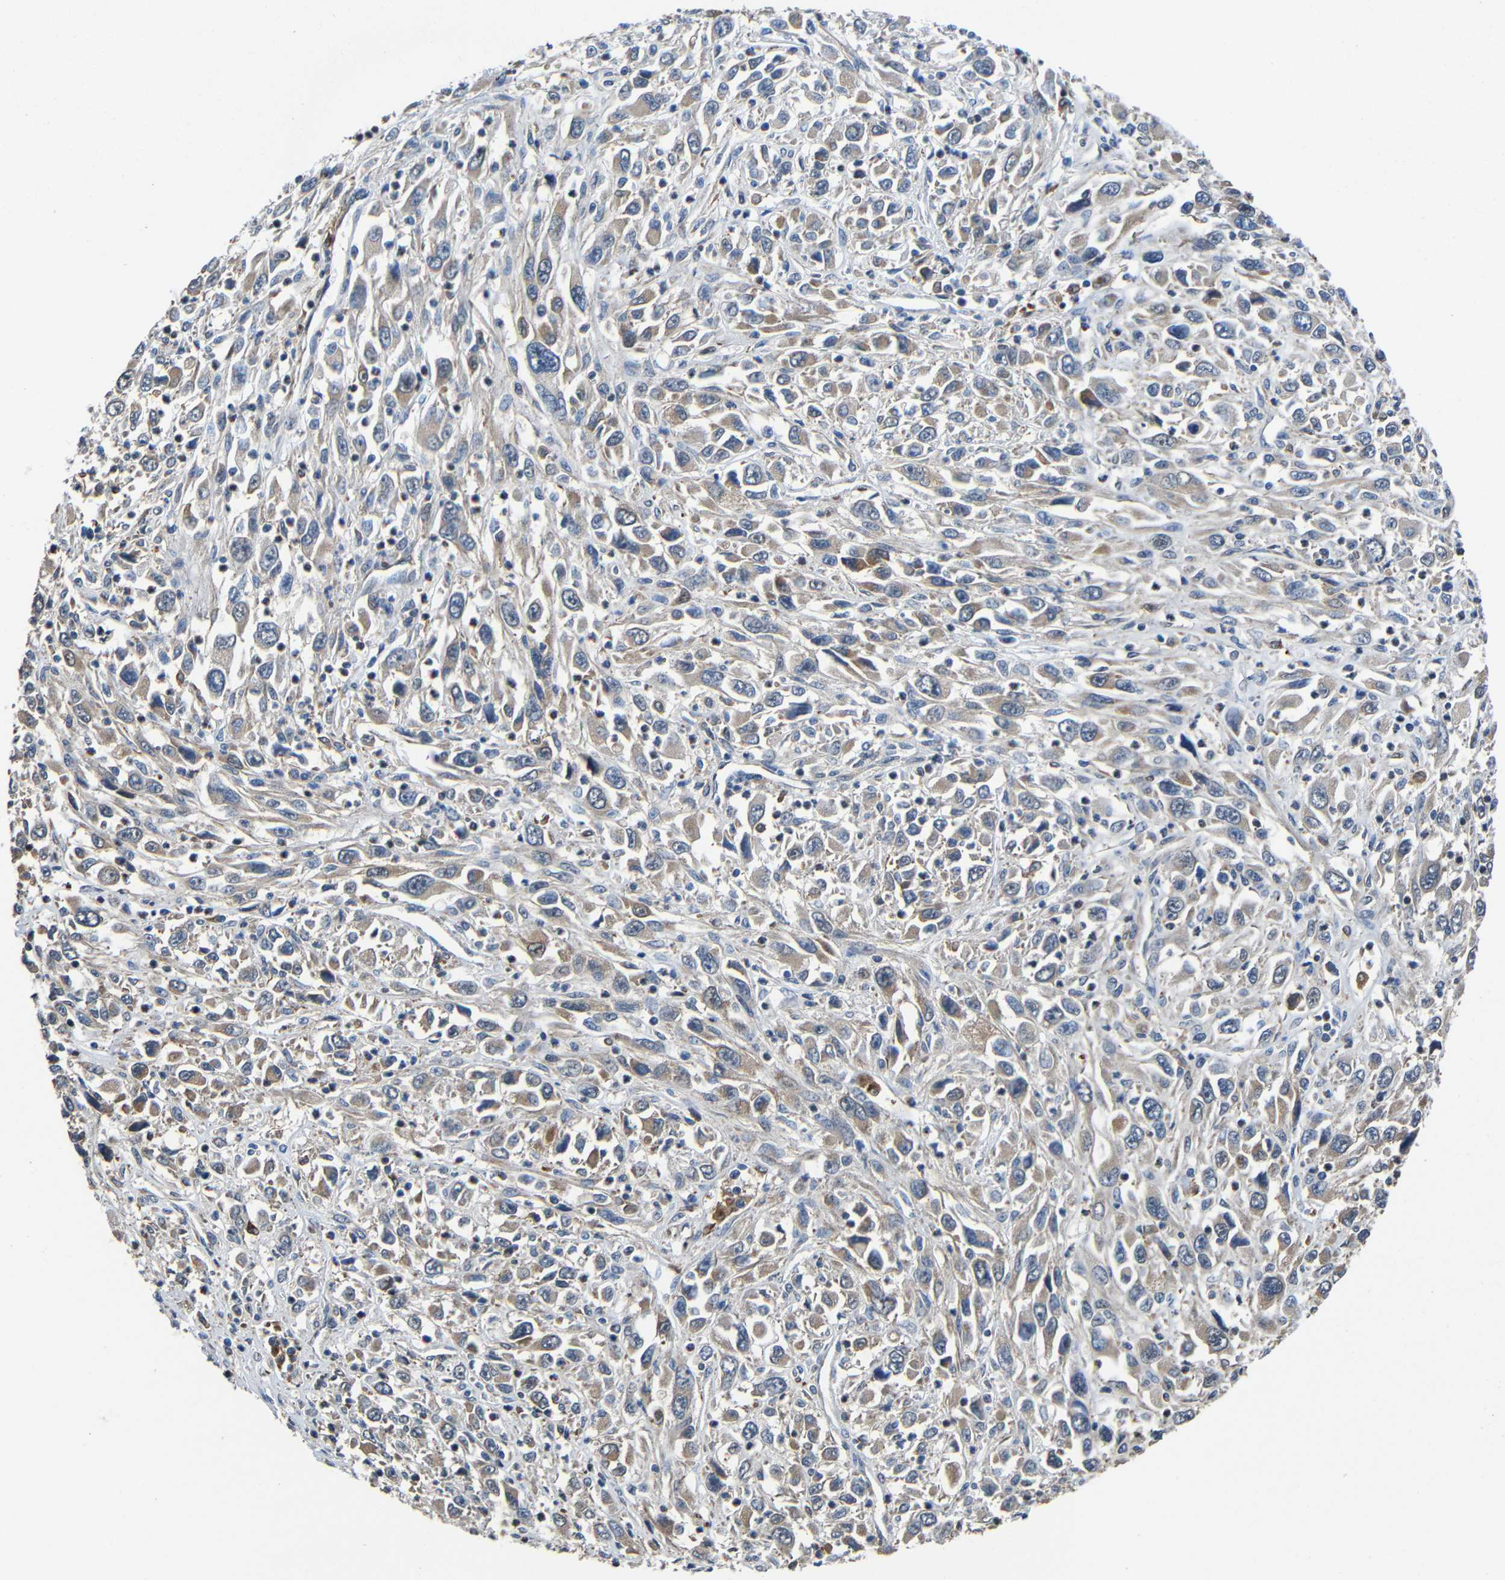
{"staining": {"intensity": "weak", "quantity": ">75%", "location": "cytoplasmic/membranous"}, "tissue": "melanoma", "cell_type": "Tumor cells", "image_type": "cancer", "snomed": [{"axis": "morphology", "description": "Malignant melanoma, Metastatic site"}, {"axis": "topography", "description": "Skin"}], "caption": "Immunohistochemistry (IHC) of human malignant melanoma (metastatic site) exhibits low levels of weak cytoplasmic/membranous positivity in about >75% of tumor cells.", "gene": "GDI1", "patient": {"sex": "female", "age": 56}}